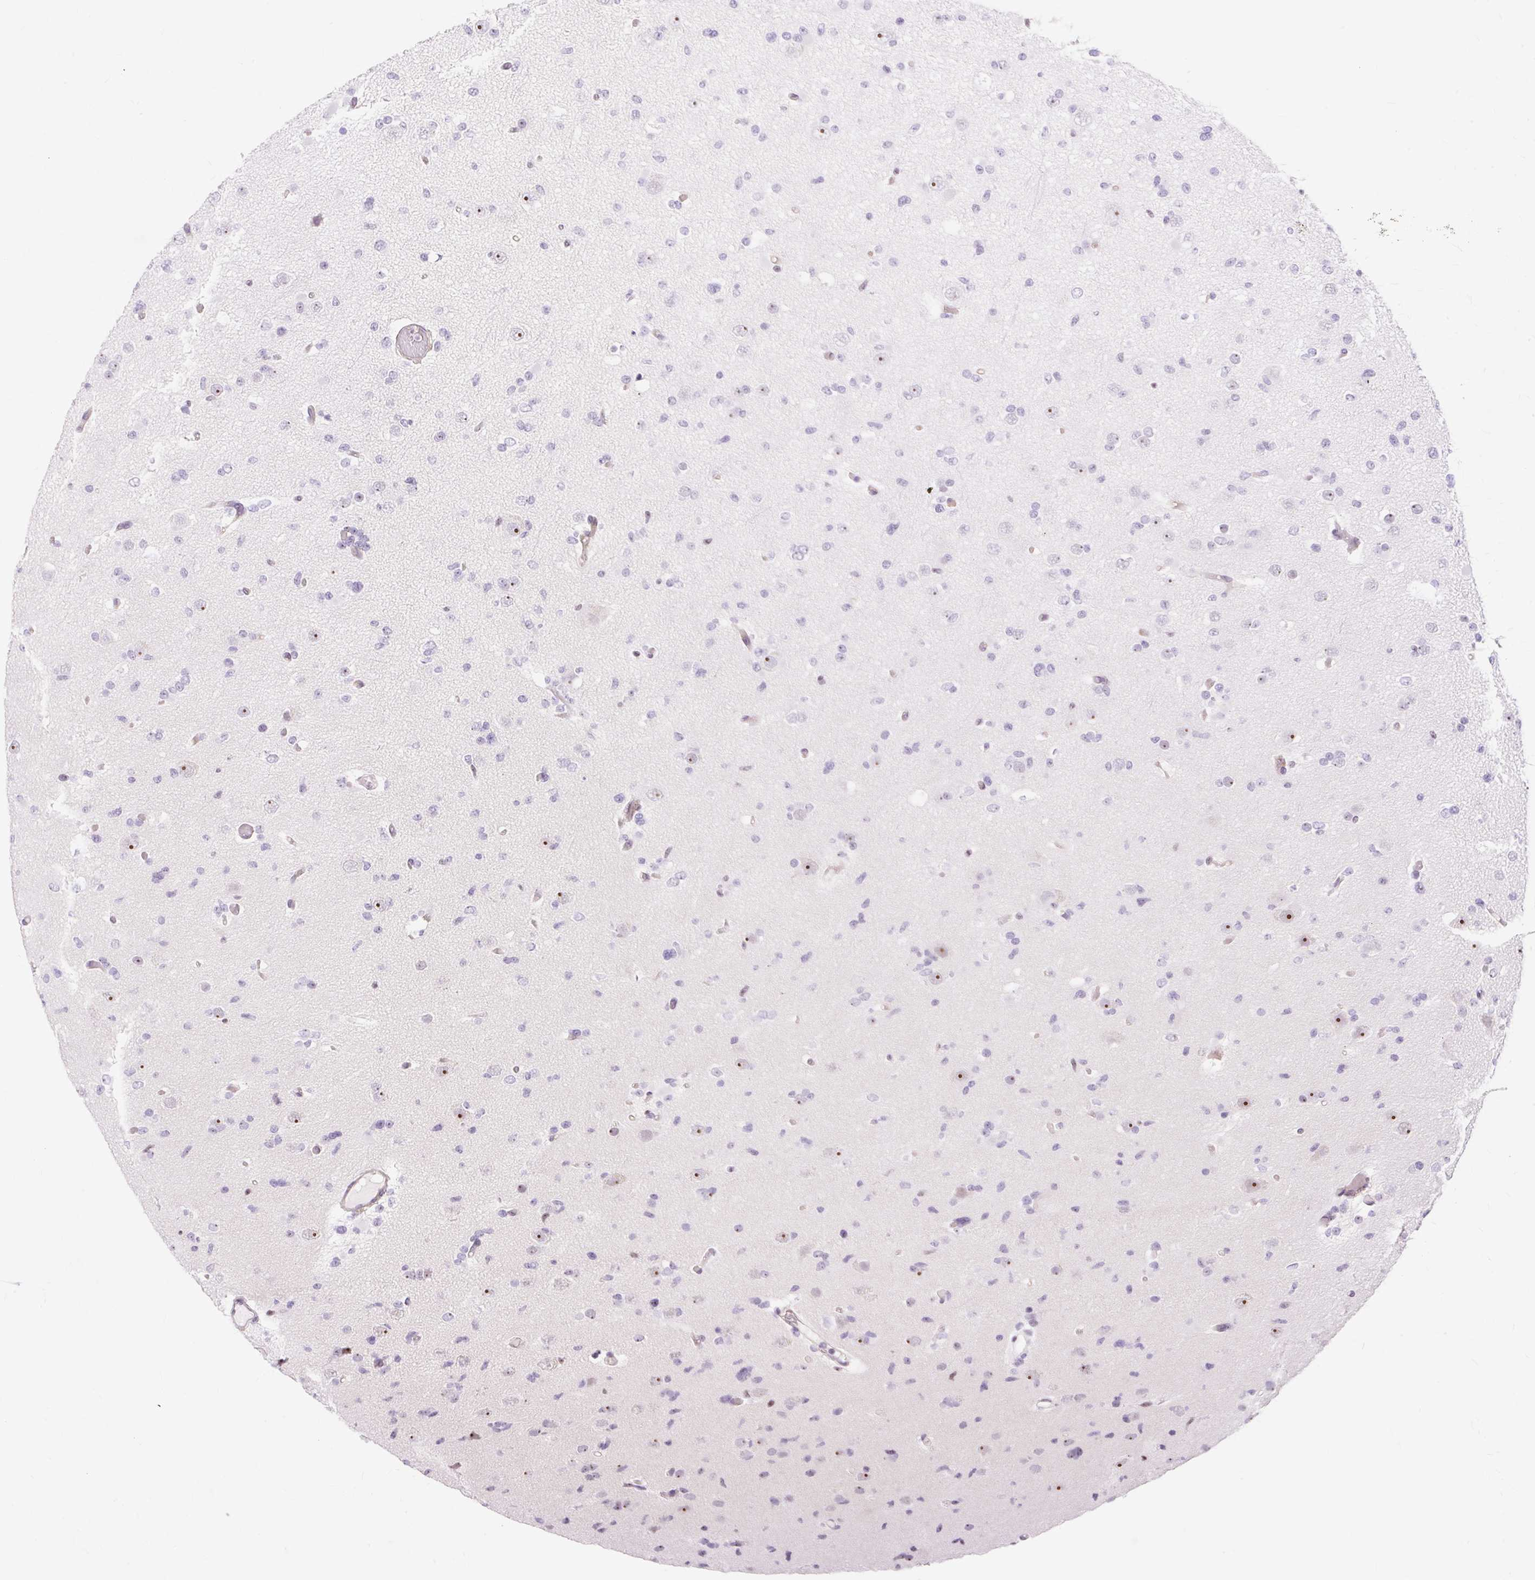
{"staining": {"intensity": "negative", "quantity": "none", "location": "none"}, "tissue": "glioma", "cell_type": "Tumor cells", "image_type": "cancer", "snomed": [{"axis": "morphology", "description": "Glioma, malignant, Low grade"}, {"axis": "topography", "description": "Brain"}], "caption": "The histopathology image displays no significant expression in tumor cells of glioma. Nuclei are stained in blue.", "gene": "OBP2A", "patient": {"sex": "female", "age": 22}}